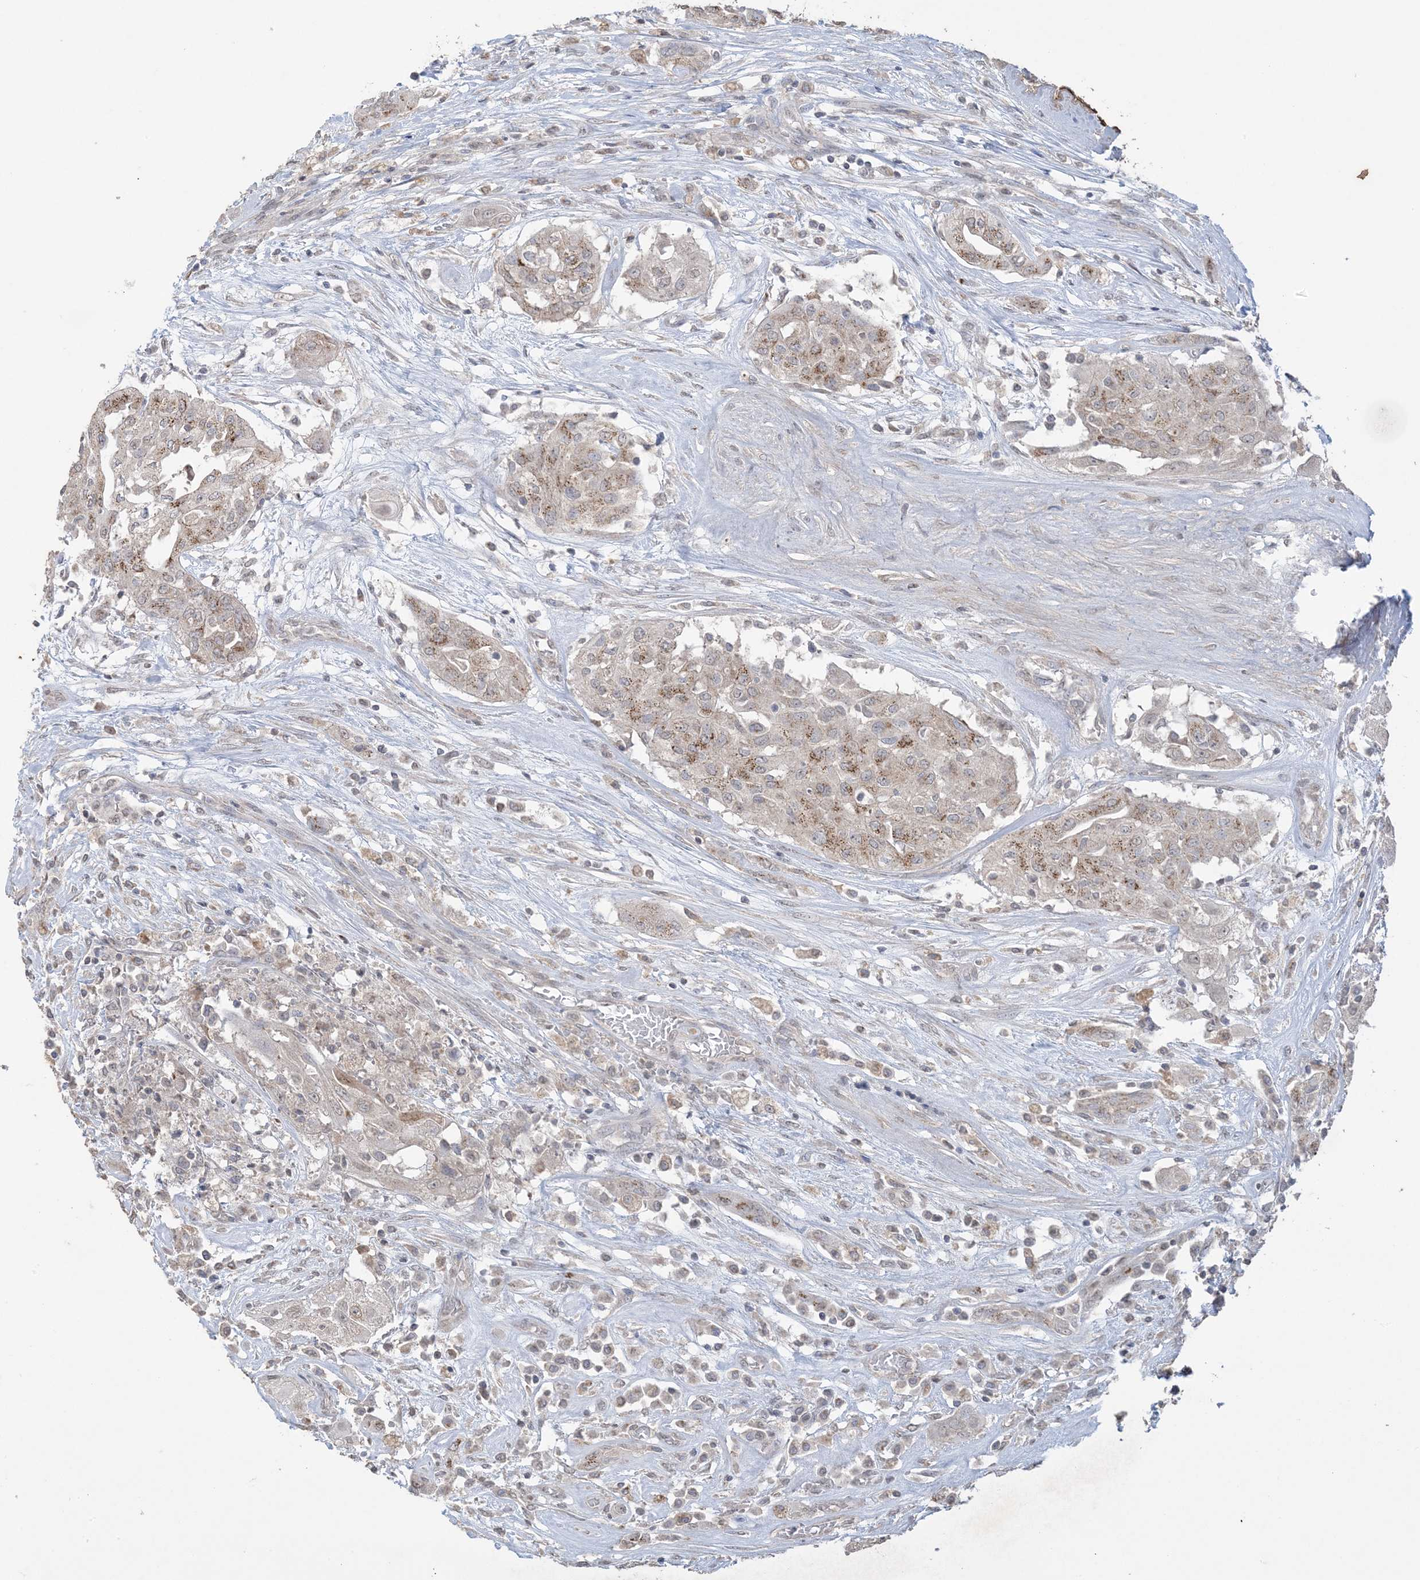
{"staining": {"intensity": "moderate", "quantity": "25%-75%", "location": "cytoplasmic/membranous"}, "tissue": "thyroid cancer", "cell_type": "Tumor cells", "image_type": "cancer", "snomed": [{"axis": "morphology", "description": "Papillary adenocarcinoma, NOS"}, {"axis": "topography", "description": "Thyroid gland"}], "caption": "Papillary adenocarcinoma (thyroid) tissue displays moderate cytoplasmic/membranous expression in approximately 25%-75% of tumor cells Using DAB (3,3'-diaminobenzidine) (brown) and hematoxylin (blue) stains, captured at high magnification using brightfield microscopy.", "gene": "XRN1", "patient": {"sex": "female", "age": 59}}